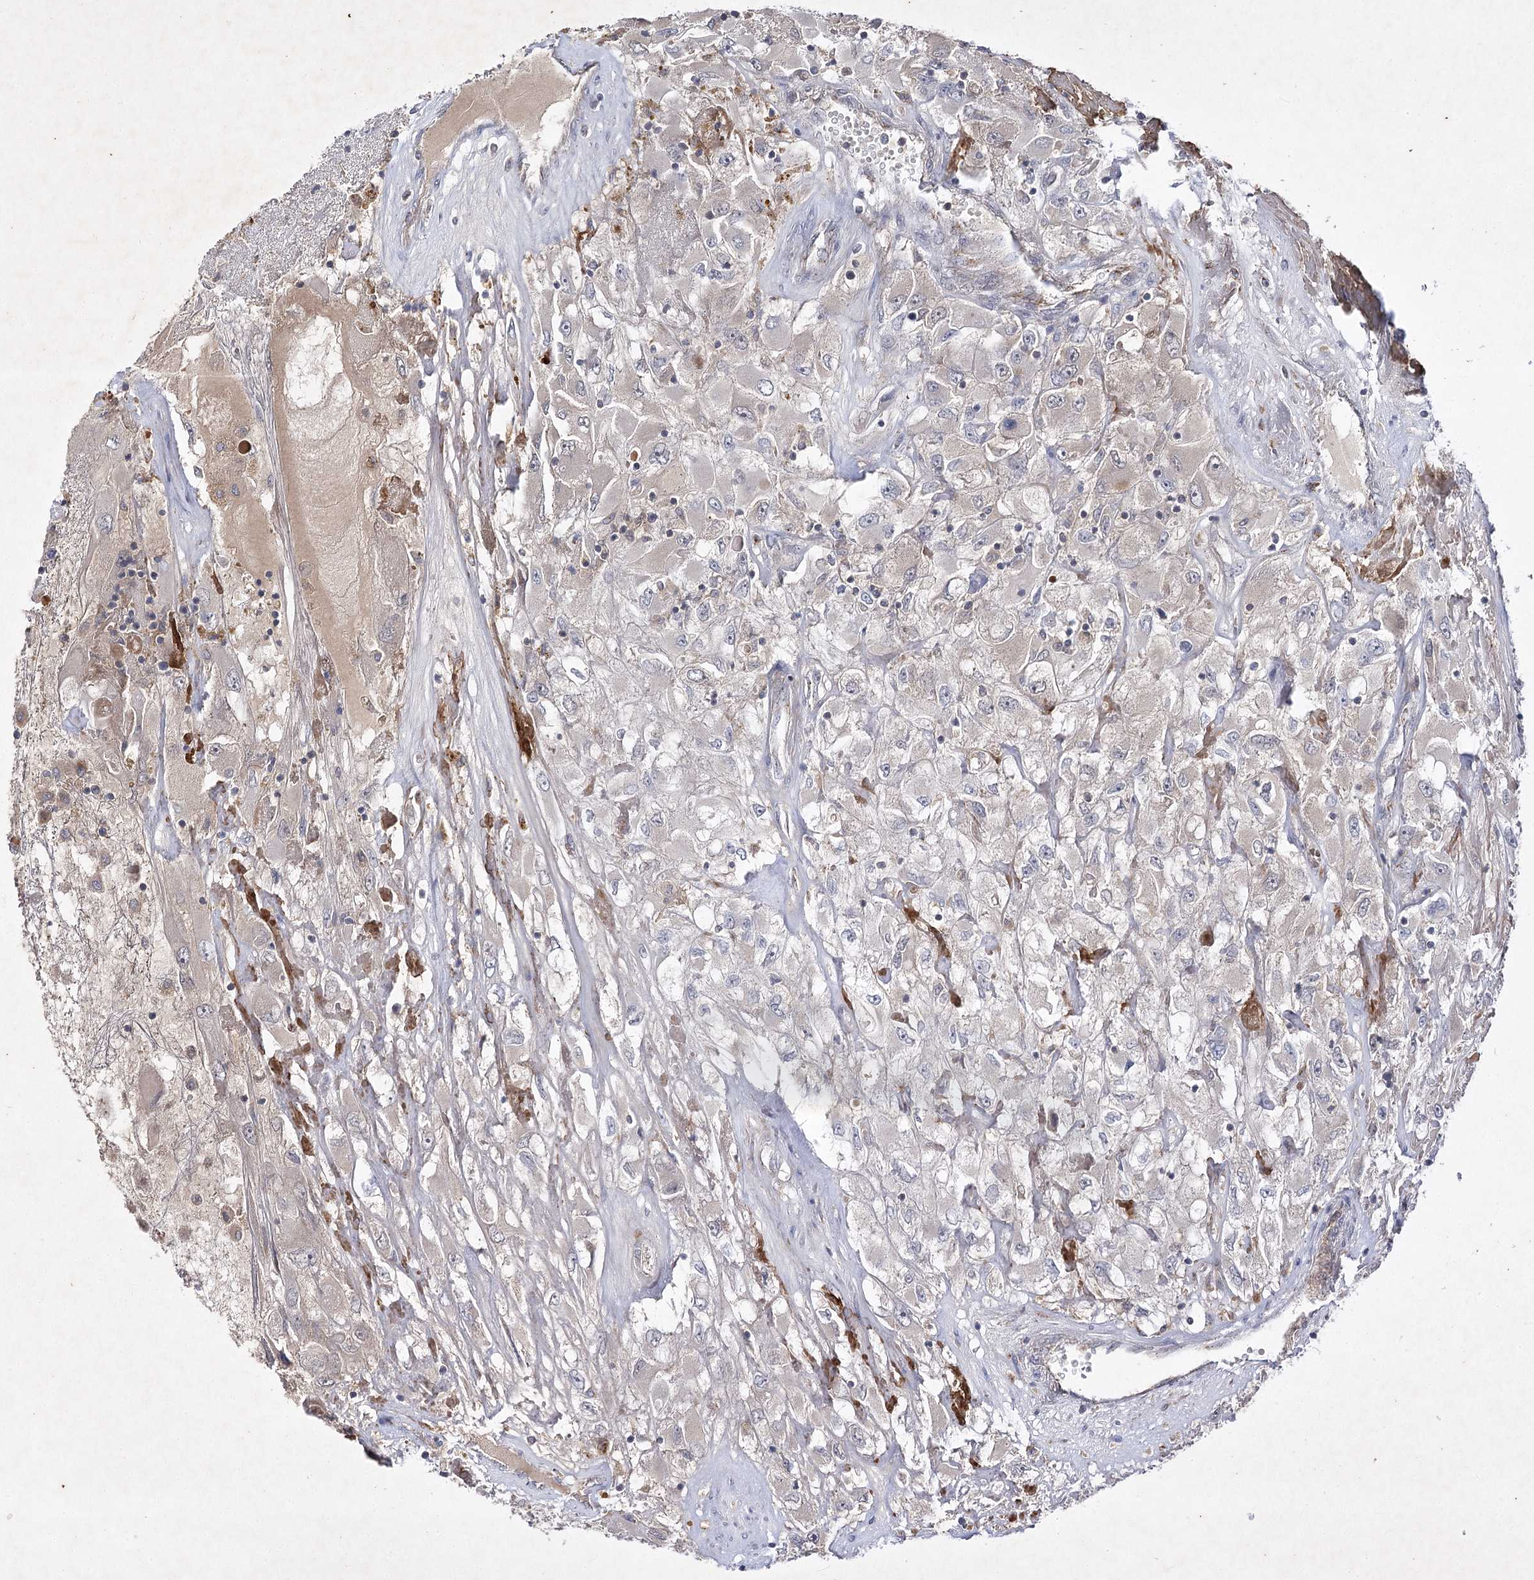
{"staining": {"intensity": "weak", "quantity": "<25%", "location": "cytoplasmic/membranous"}, "tissue": "renal cancer", "cell_type": "Tumor cells", "image_type": "cancer", "snomed": [{"axis": "morphology", "description": "Adenocarcinoma, NOS"}, {"axis": "topography", "description": "Kidney"}], "caption": "A micrograph of human adenocarcinoma (renal) is negative for staining in tumor cells.", "gene": "BCR", "patient": {"sex": "female", "age": 52}}